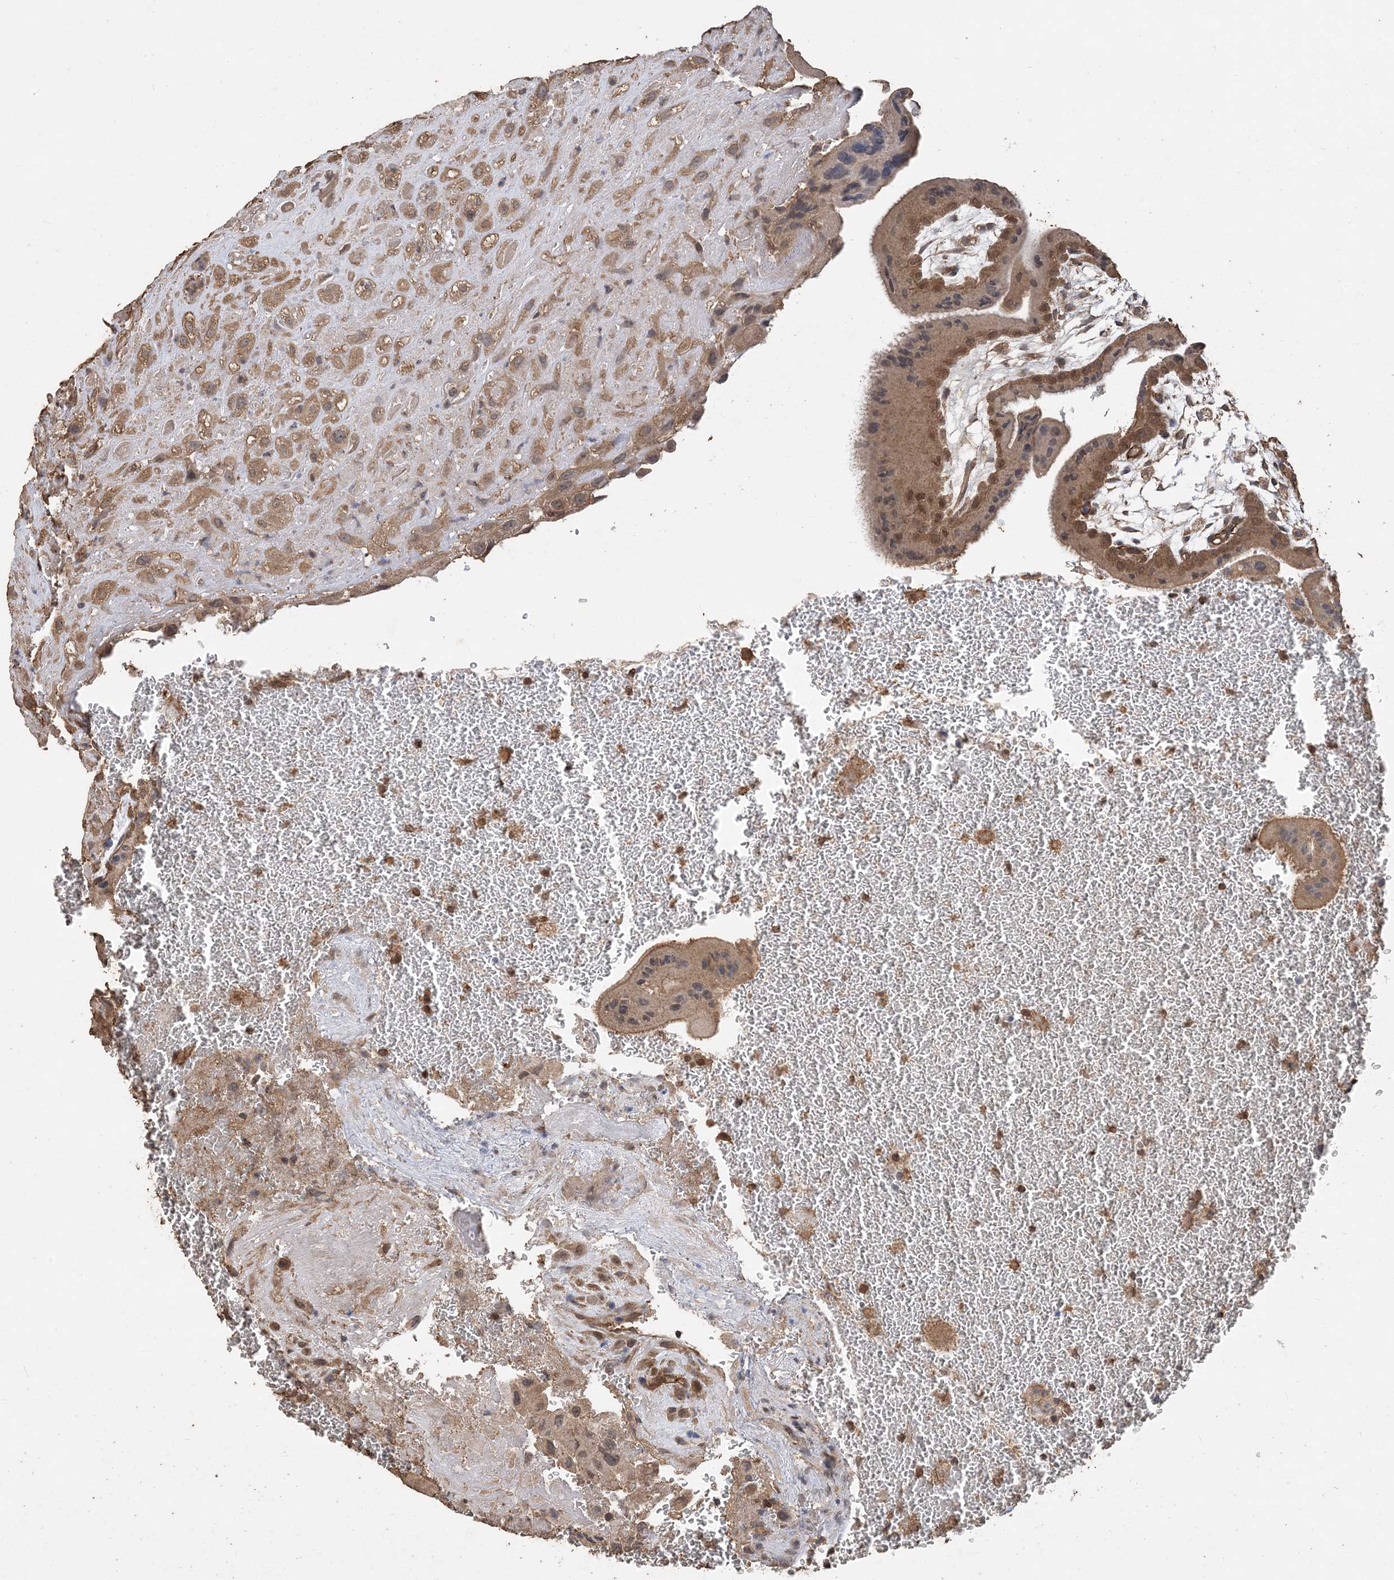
{"staining": {"intensity": "moderate", "quantity": ">75%", "location": "cytoplasmic/membranous"}, "tissue": "placenta", "cell_type": "Decidual cells", "image_type": "normal", "snomed": [{"axis": "morphology", "description": "Normal tissue, NOS"}, {"axis": "topography", "description": "Placenta"}], "caption": "High-magnification brightfield microscopy of benign placenta stained with DAB (brown) and counterstained with hematoxylin (blue). decidual cells exhibit moderate cytoplasmic/membranous expression is seen in about>75% of cells. (DAB (3,3'-diaminobenzidine) = brown stain, brightfield microscopy at high magnification).", "gene": "ZKSCAN5", "patient": {"sex": "female", "age": 35}}